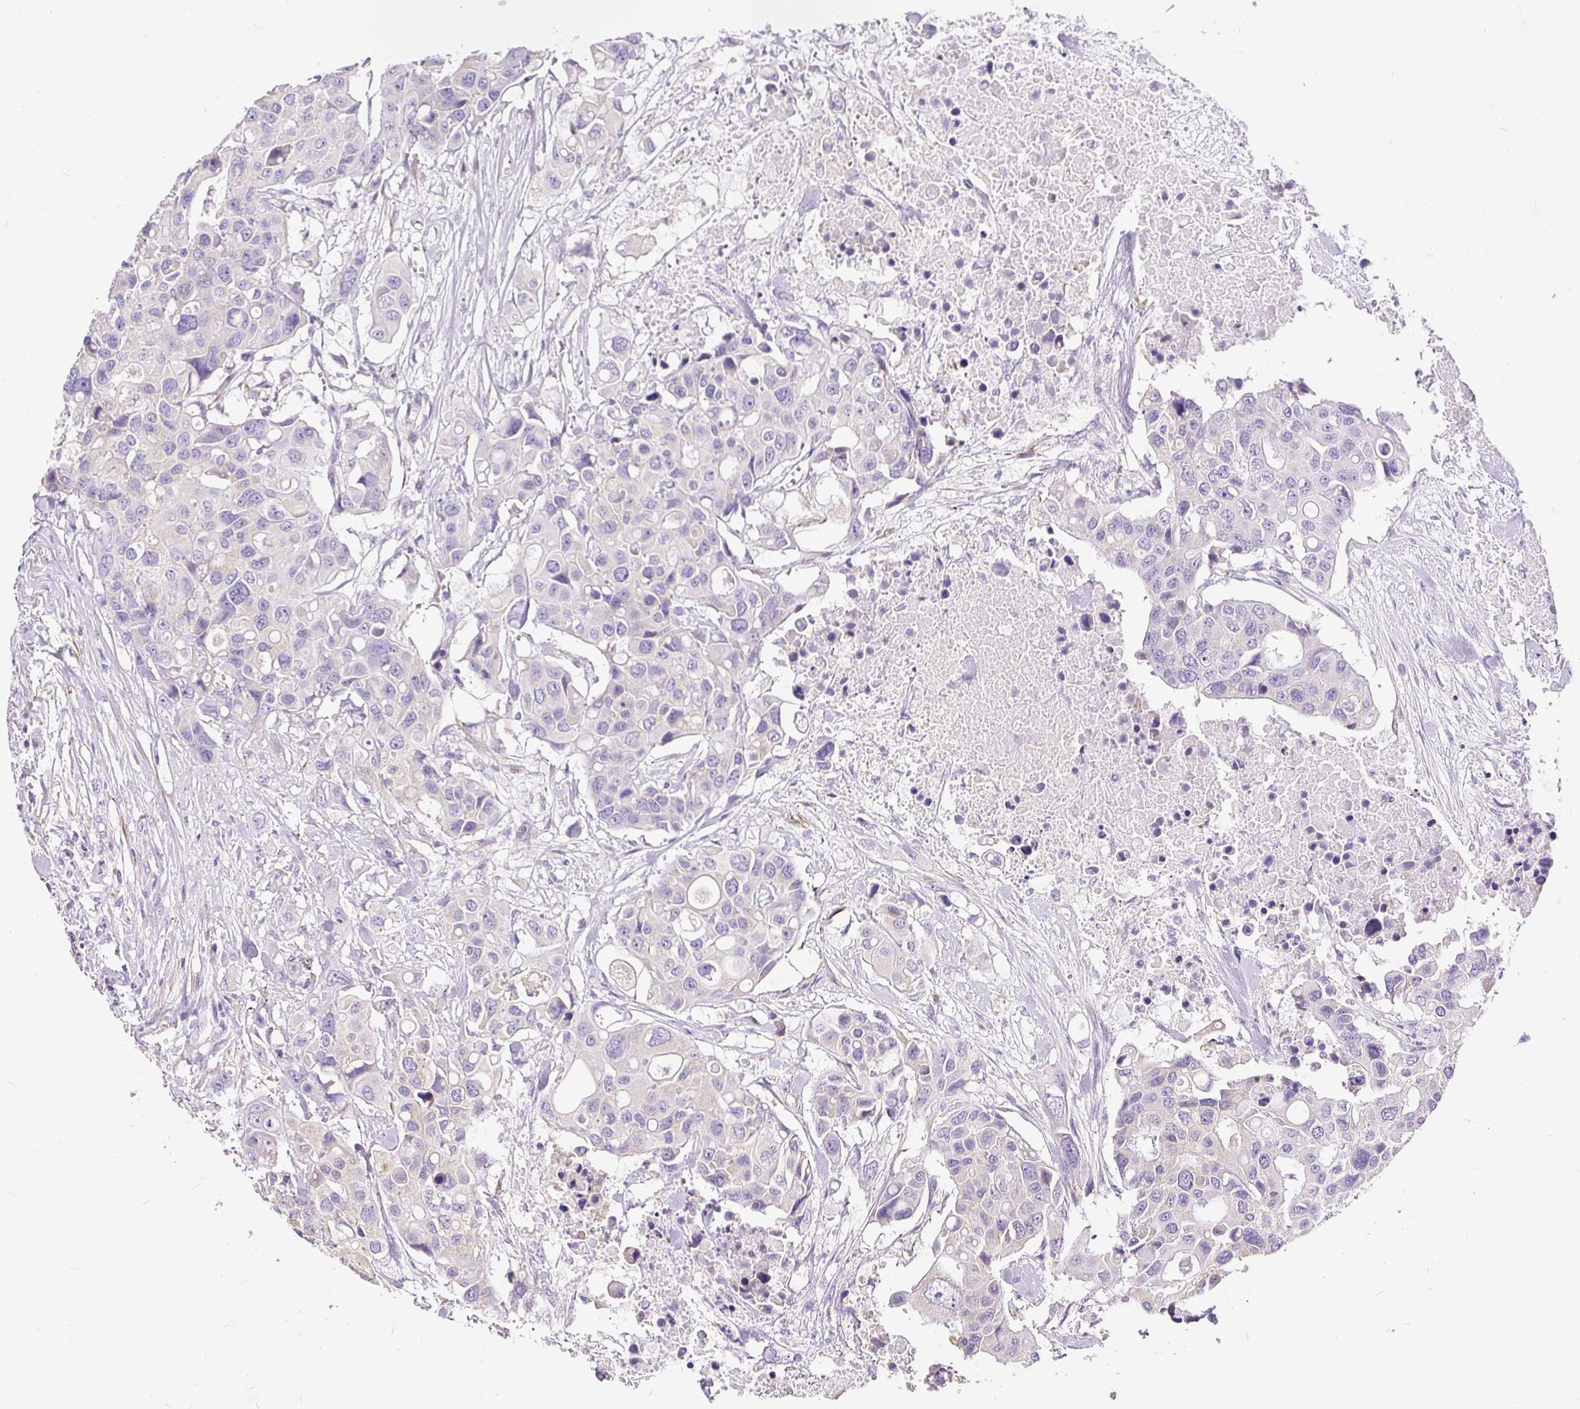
{"staining": {"intensity": "negative", "quantity": "none", "location": "none"}, "tissue": "colorectal cancer", "cell_type": "Tumor cells", "image_type": "cancer", "snomed": [{"axis": "morphology", "description": "Adenocarcinoma, NOS"}, {"axis": "topography", "description": "Colon"}], "caption": "Immunohistochemistry of human colorectal cancer demonstrates no positivity in tumor cells.", "gene": "GBX1", "patient": {"sex": "male", "age": 77}}